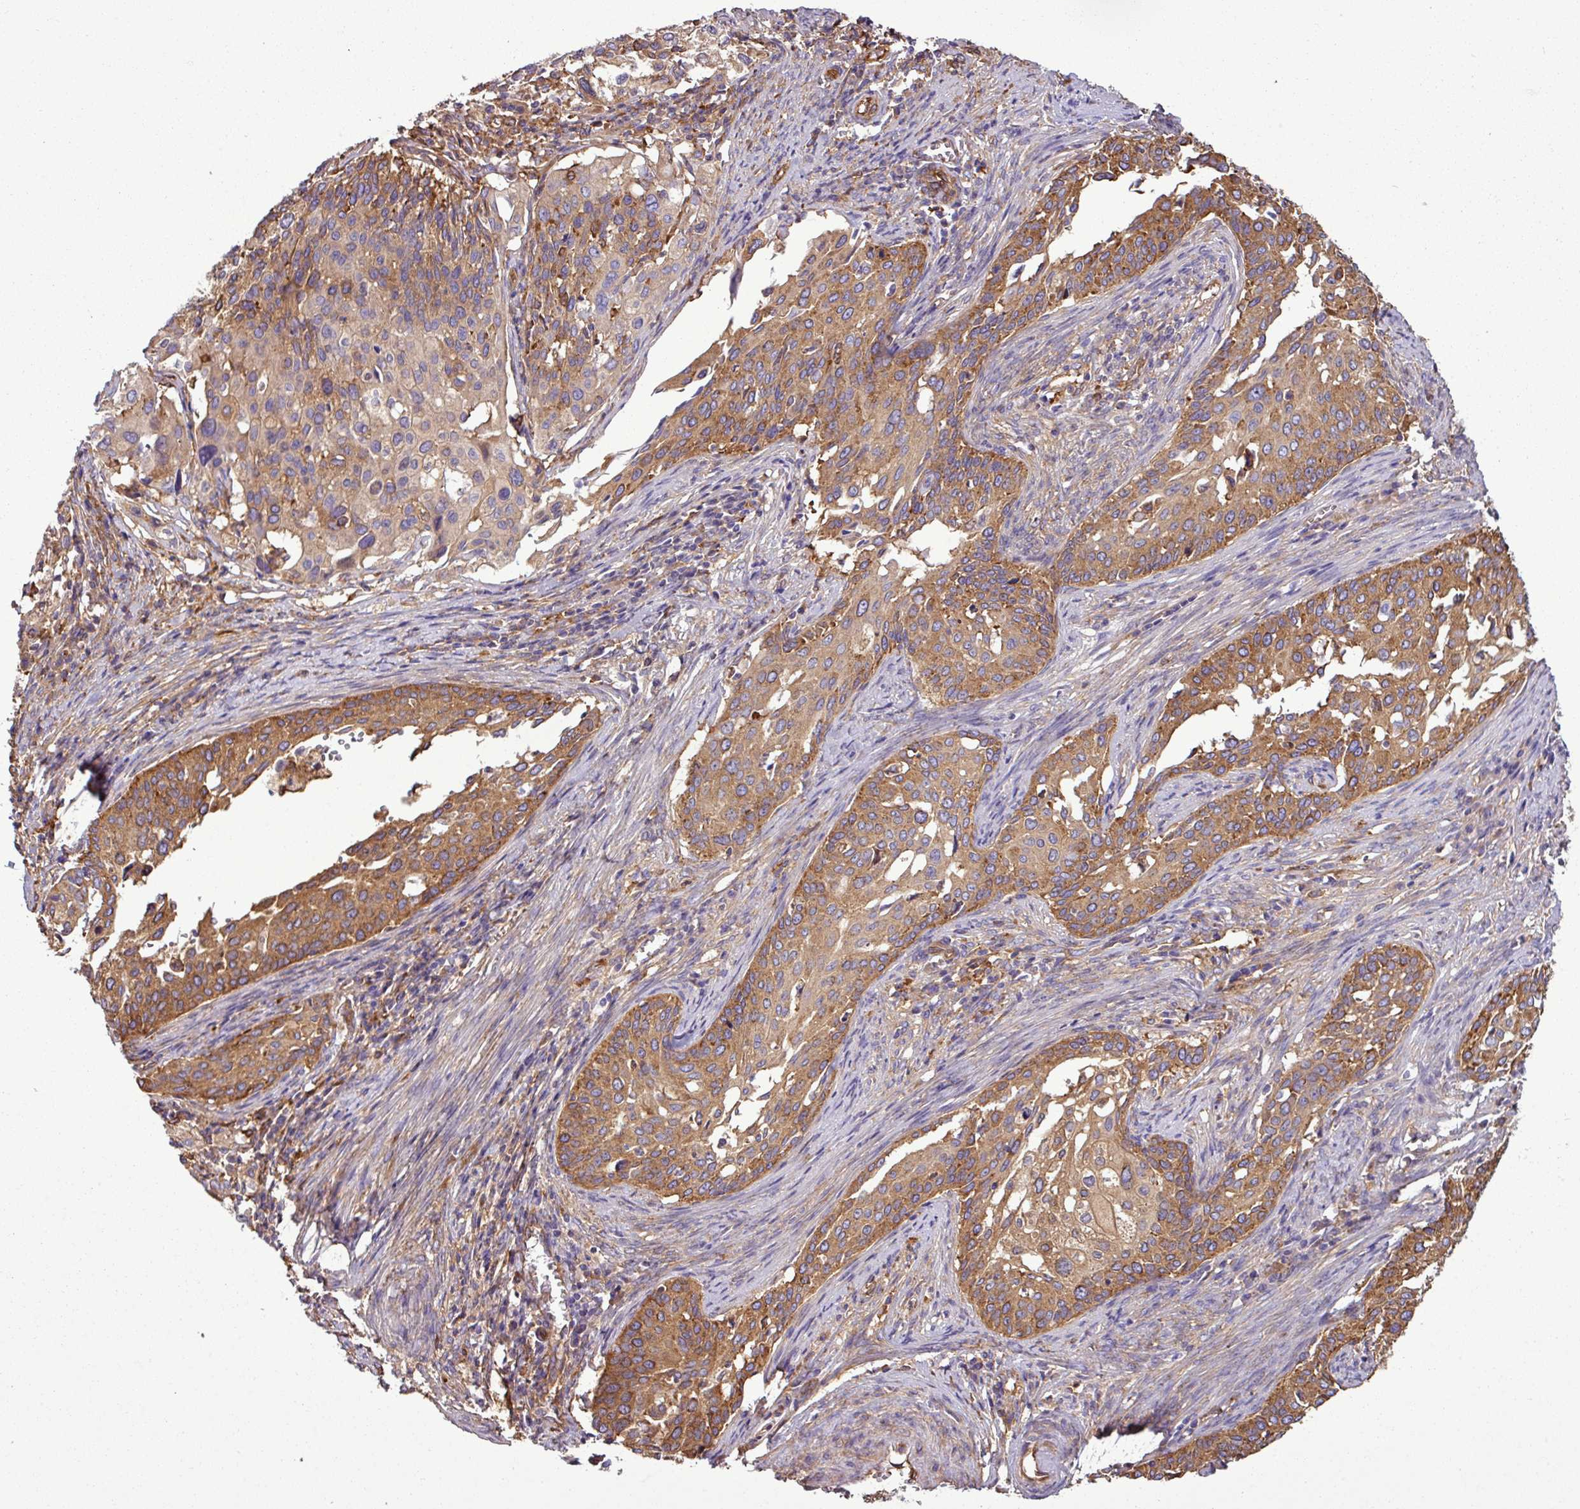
{"staining": {"intensity": "moderate", "quantity": ">75%", "location": "cytoplasmic/membranous"}, "tissue": "cervical cancer", "cell_type": "Tumor cells", "image_type": "cancer", "snomed": [{"axis": "morphology", "description": "Squamous cell carcinoma, NOS"}, {"axis": "topography", "description": "Cervix"}], "caption": "Squamous cell carcinoma (cervical) stained with a brown dye exhibits moderate cytoplasmic/membranous positive expression in approximately >75% of tumor cells.", "gene": "PACSIN2", "patient": {"sex": "female", "age": 44}}